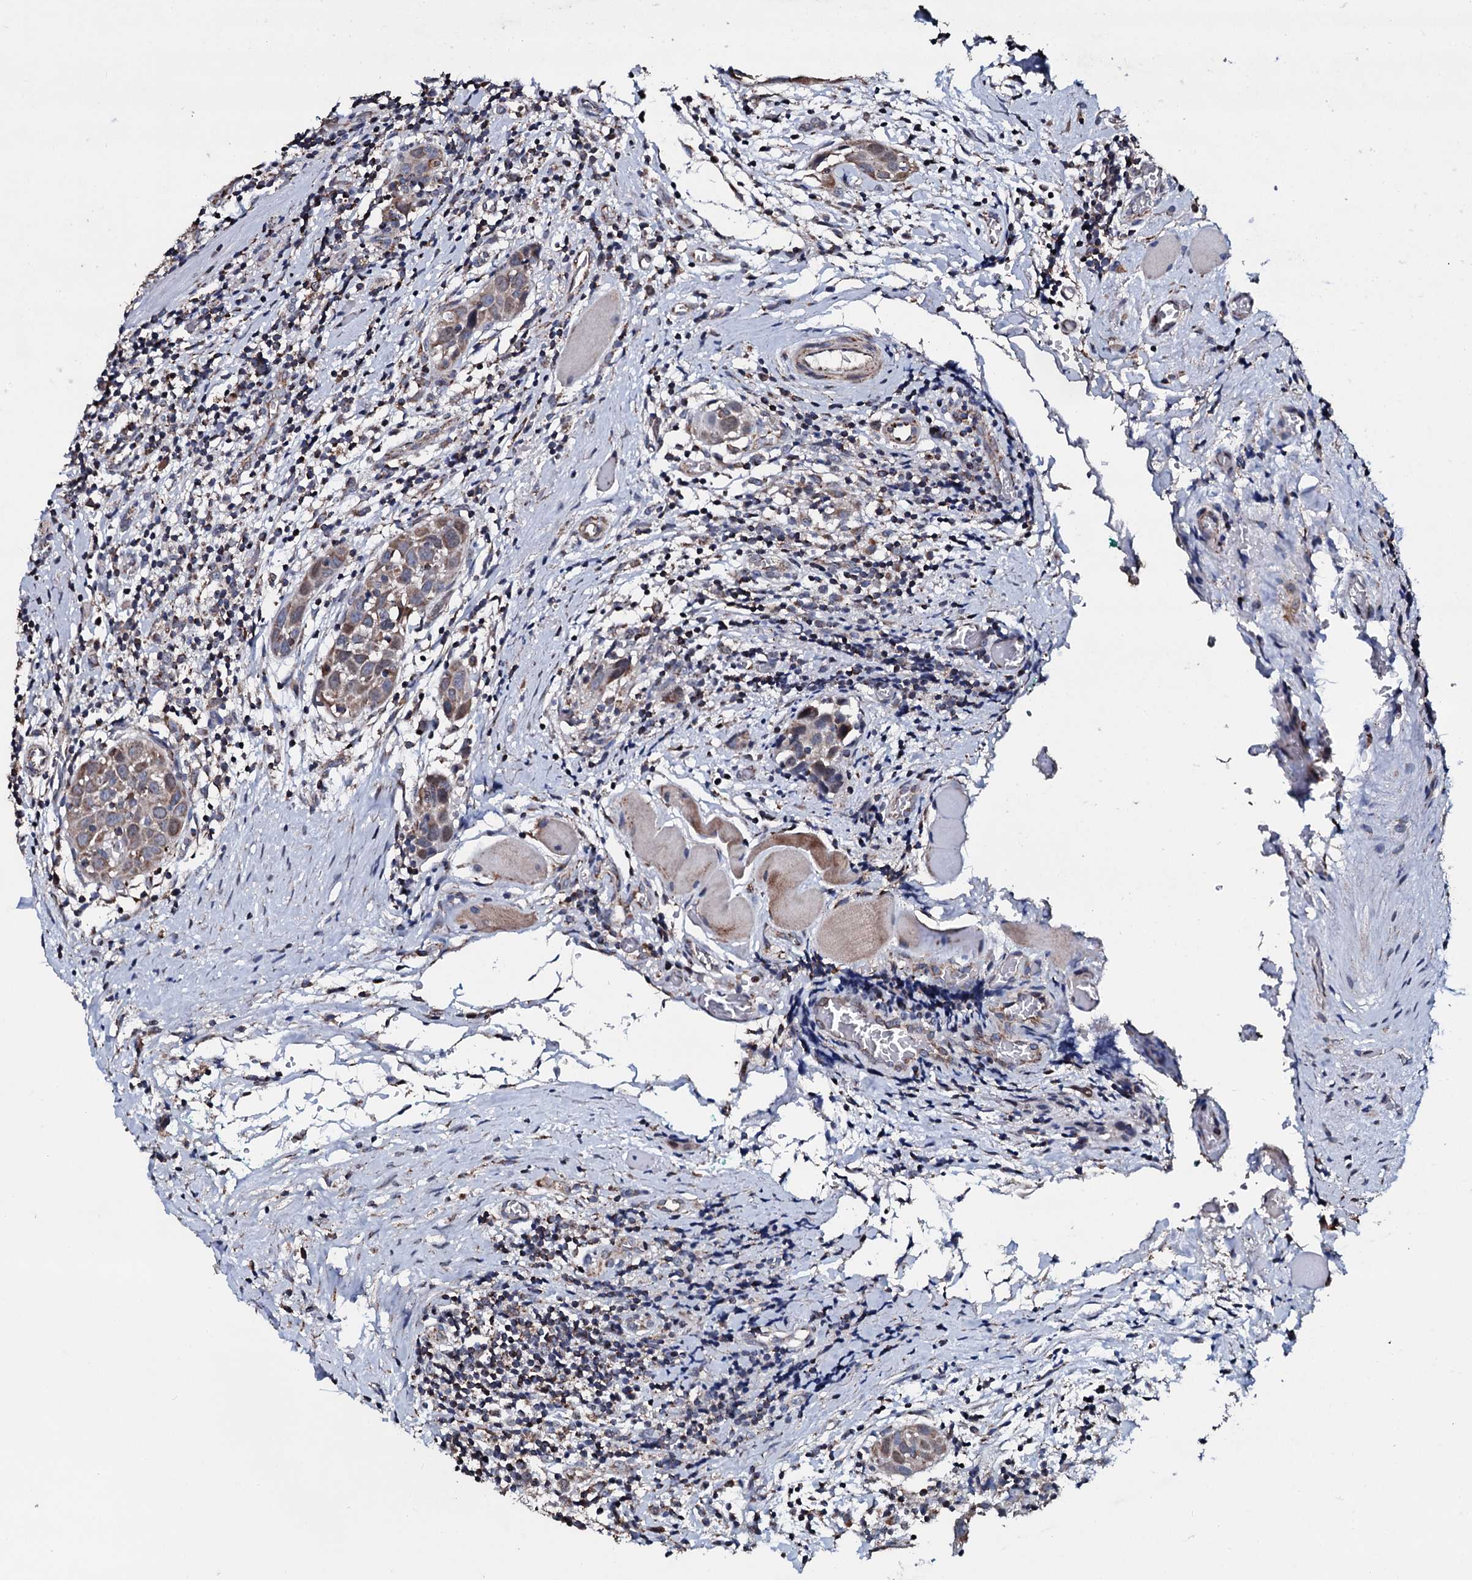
{"staining": {"intensity": "moderate", "quantity": ">75%", "location": "cytoplasmic/membranous,nuclear"}, "tissue": "head and neck cancer", "cell_type": "Tumor cells", "image_type": "cancer", "snomed": [{"axis": "morphology", "description": "Squamous cell carcinoma, NOS"}, {"axis": "topography", "description": "Oral tissue"}, {"axis": "topography", "description": "Head-Neck"}], "caption": "A brown stain highlights moderate cytoplasmic/membranous and nuclear expression of a protein in head and neck squamous cell carcinoma tumor cells. (DAB (3,3'-diaminobenzidine) IHC, brown staining for protein, blue staining for nuclei).", "gene": "DYNC2I2", "patient": {"sex": "female", "age": 50}}